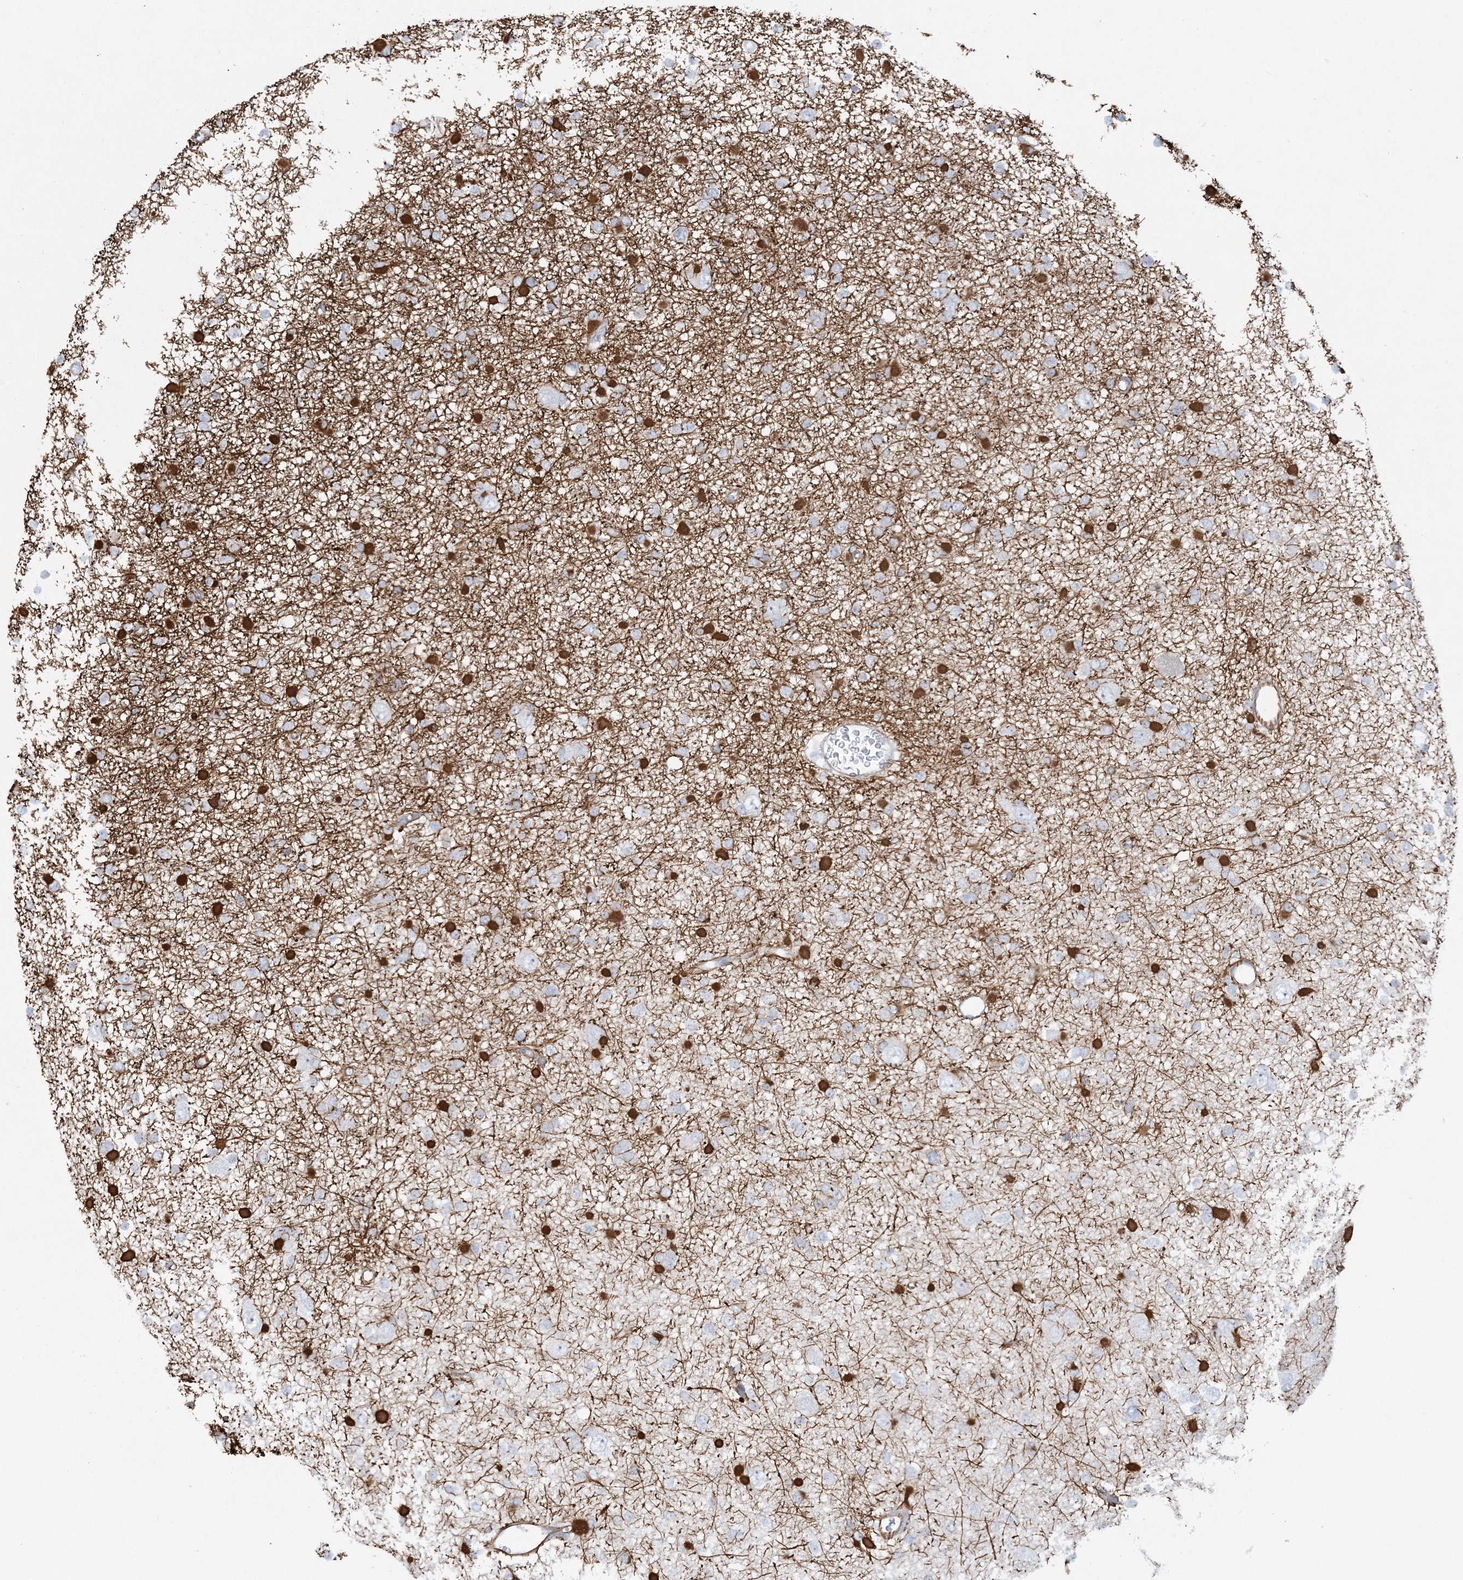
{"staining": {"intensity": "negative", "quantity": "none", "location": "none"}, "tissue": "glioma", "cell_type": "Tumor cells", "image_type": "cancer", "snomed": [{"axis": "morphology", "description": "Glioma, malignant, Low grade"}, {"axis": "topography", "description": "Brain"}], "caption": "A histopathology image of glioma stained for a protein displays no brown staining in tumor cells.", "gene": "SCLT1", "patient": {"sex": "female", "age": 22}}